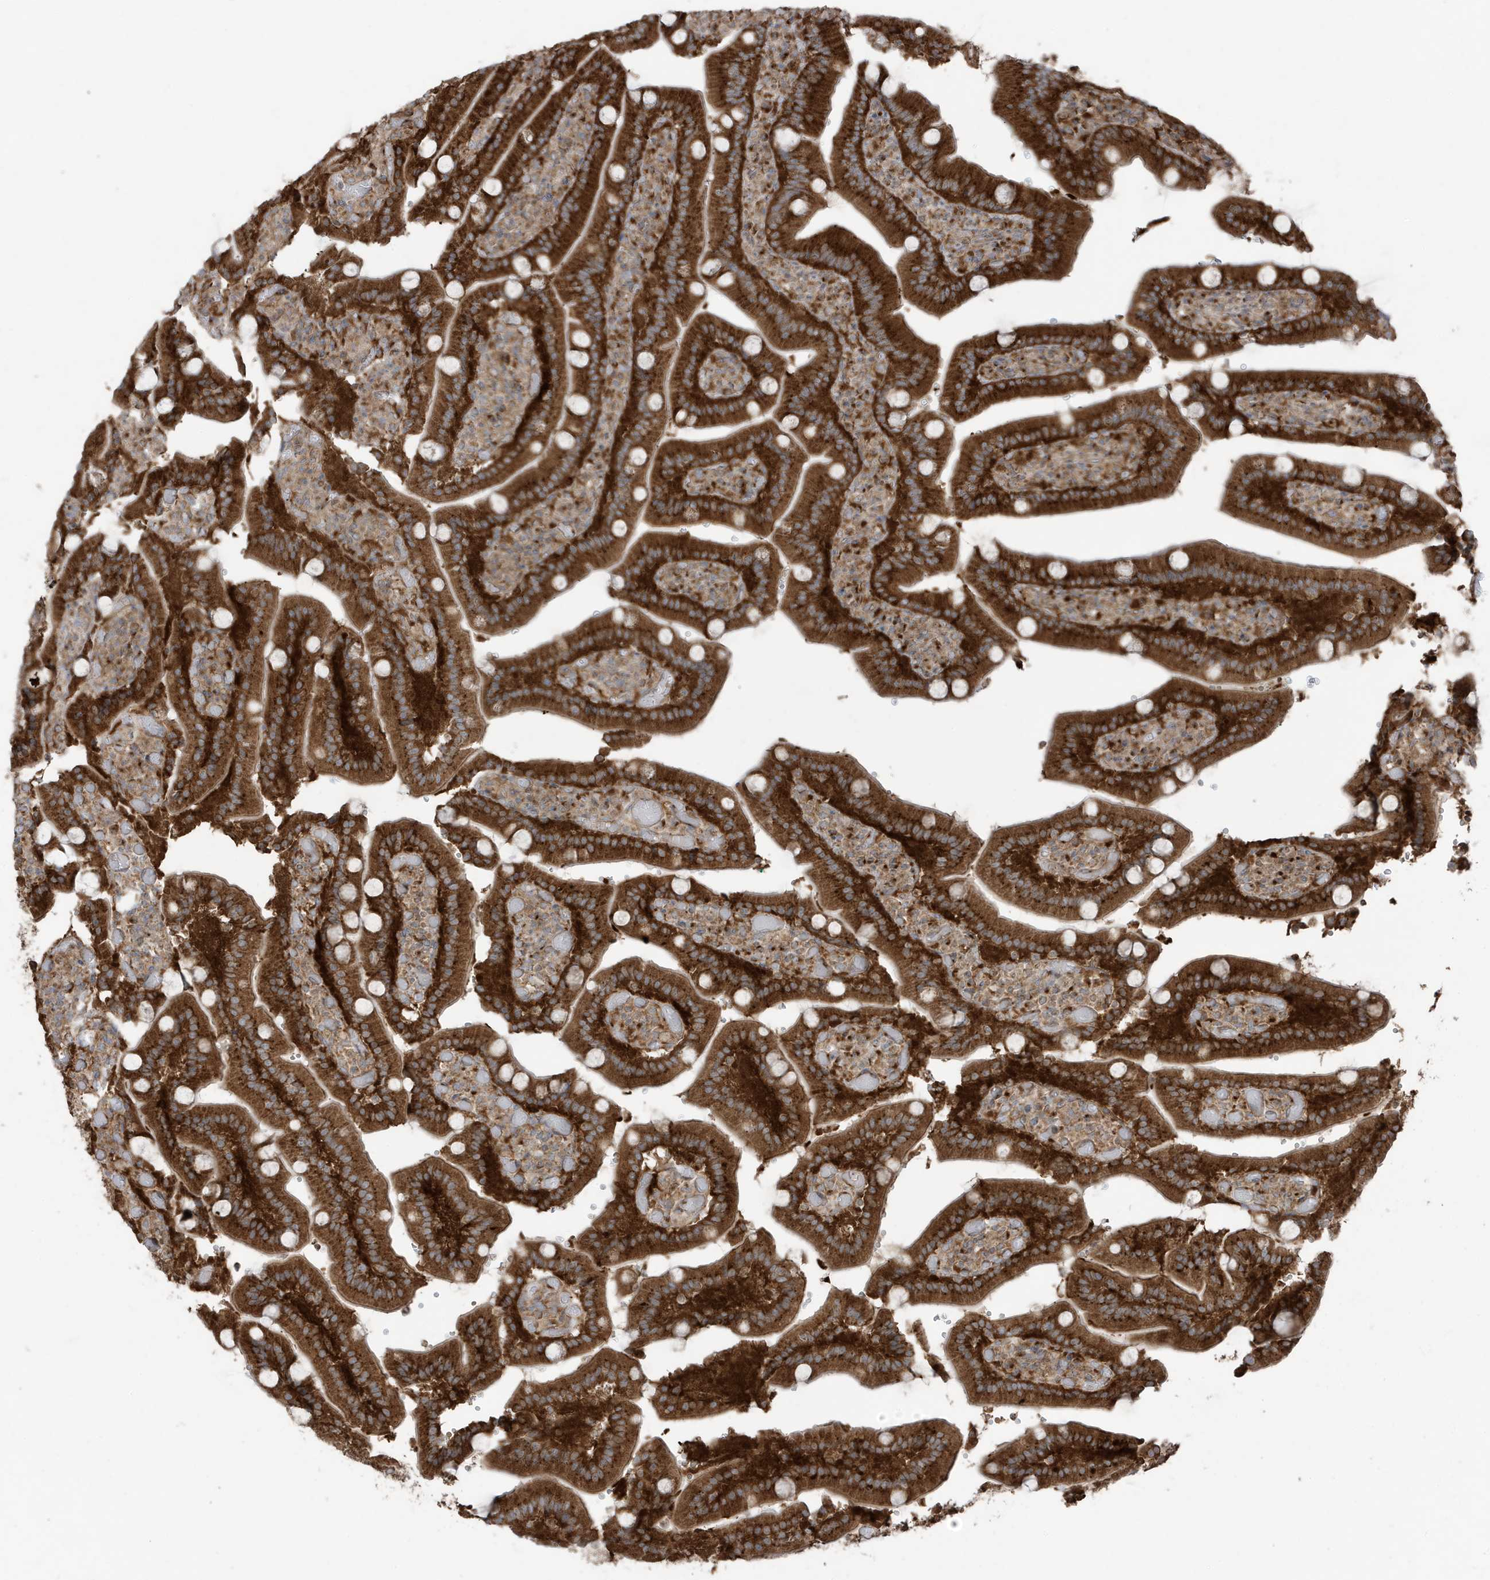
{"staining": {"intensity": "strong", "quantity": ">75%", "location": "cytoplasmic/membranous"}, "tissue": "duodenum", "cell_type": "Glandular cells", "image_type": "normal", "snomed": [{"axis": "morphology", "description": "Normal tissue, NOS"}, {"axis": "topography", "description": "Duodenum"}], "caption": "Strong cytoplasmic/membranous positivity for a protein is appreciated in approximately >75% of glandular cells of normal duodenum using immunohistochemistry.", "gene": "GOLGA4", "patient": {"sex": "female", "age": 62}}